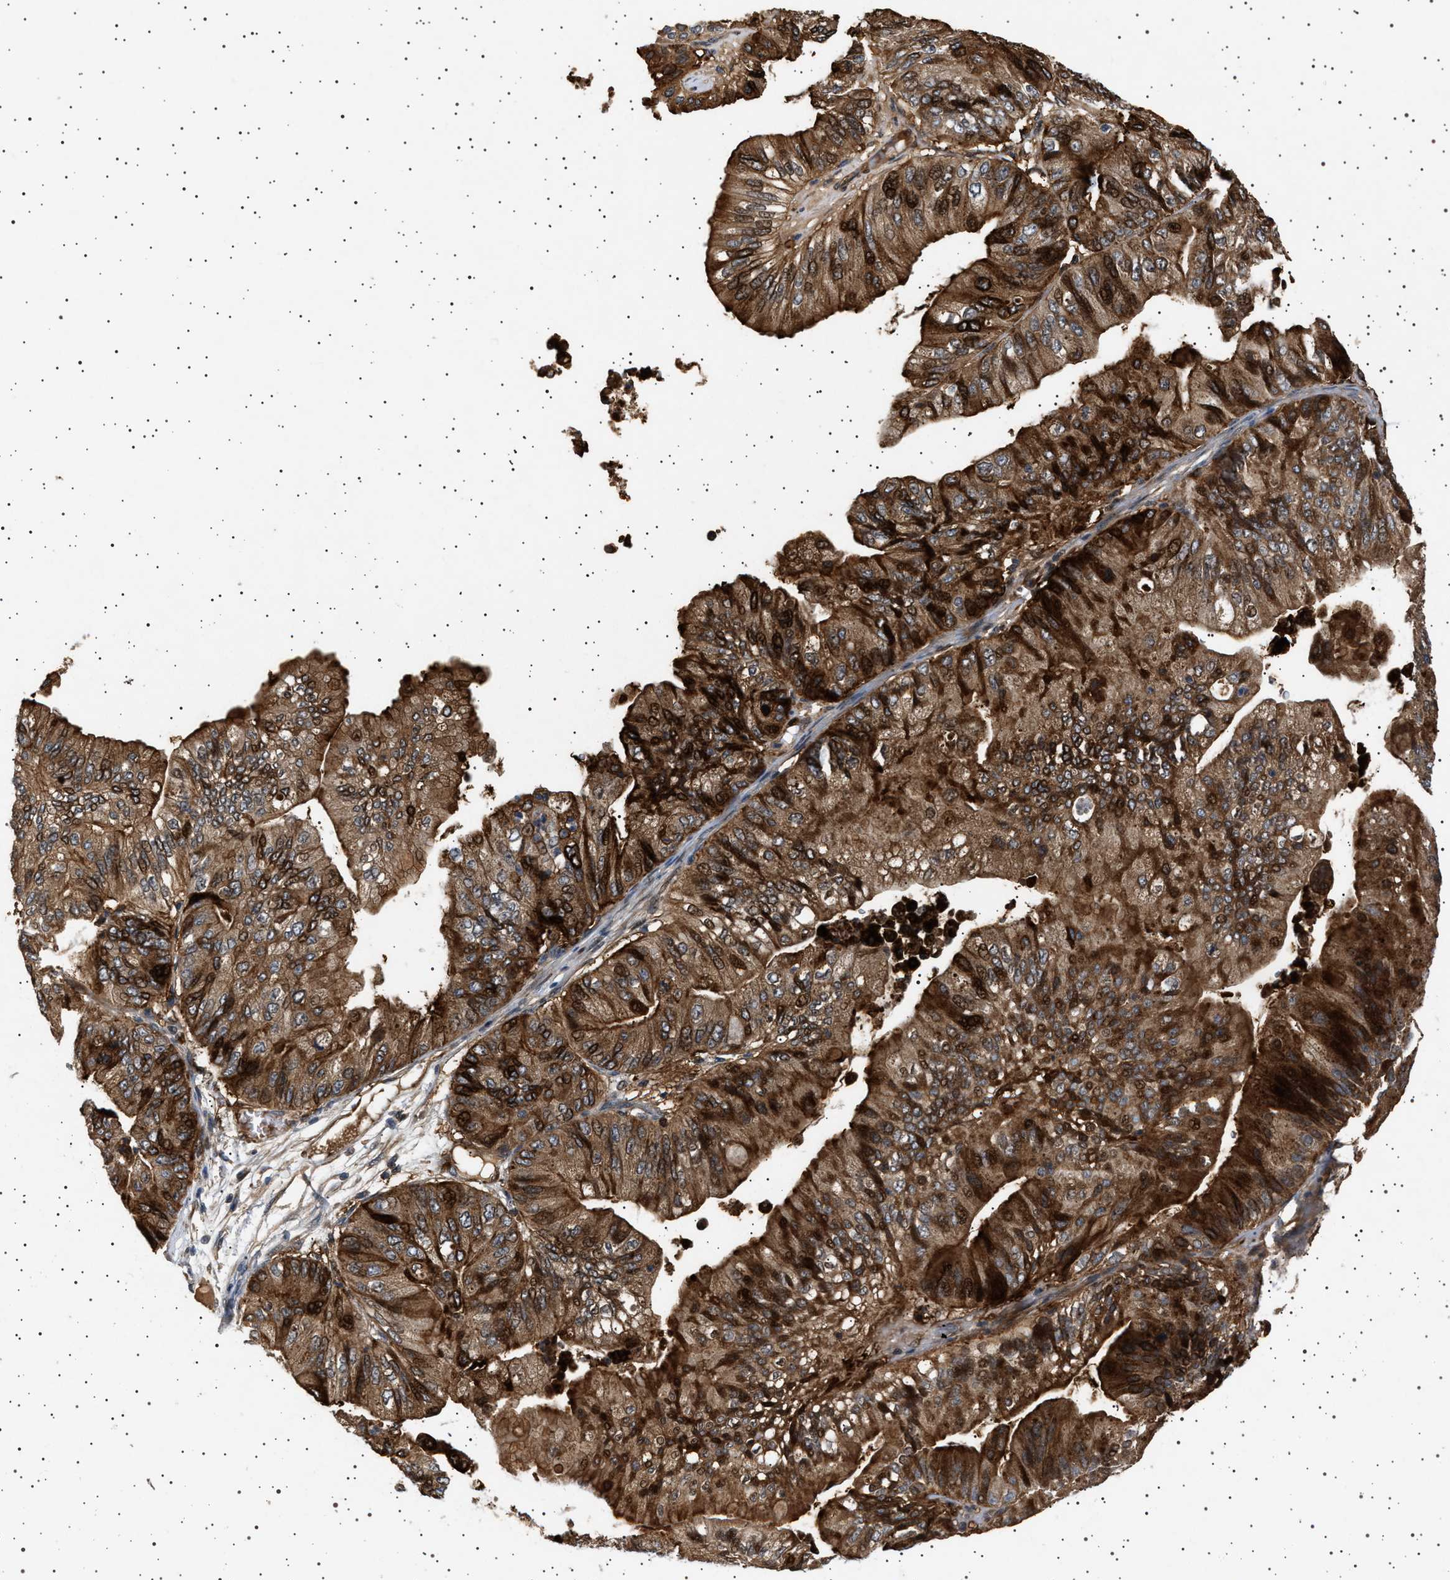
{"staining": {"intensity": "strong", "quantity": ">75%", "location": "cytoplasmic/membranous"}, "tissue": "ovarian cancer", "cell_type": "Tumor cells", "image_type": "cancer", "snomed": [{"axis": "morphology", "description": "Cystadenocarcinoma, mucinous, NOS"}, {"axis": "topography", "description": "Ovary"}], "caption": "Immunohistochemistry micrograph of neoplastic tissue: ovarian cancer (mucinous cystadenocarcinoma) stained using immunohistochemistry (IHC) displays high levels of strong protein expression localized specifically in the cytoplasmic/membranous of tumor cells, appearing as a cytoplasmic/membranous brown color.", "gene": "GUCY1B1", "patient": {"sex": "female", "age": 61}}